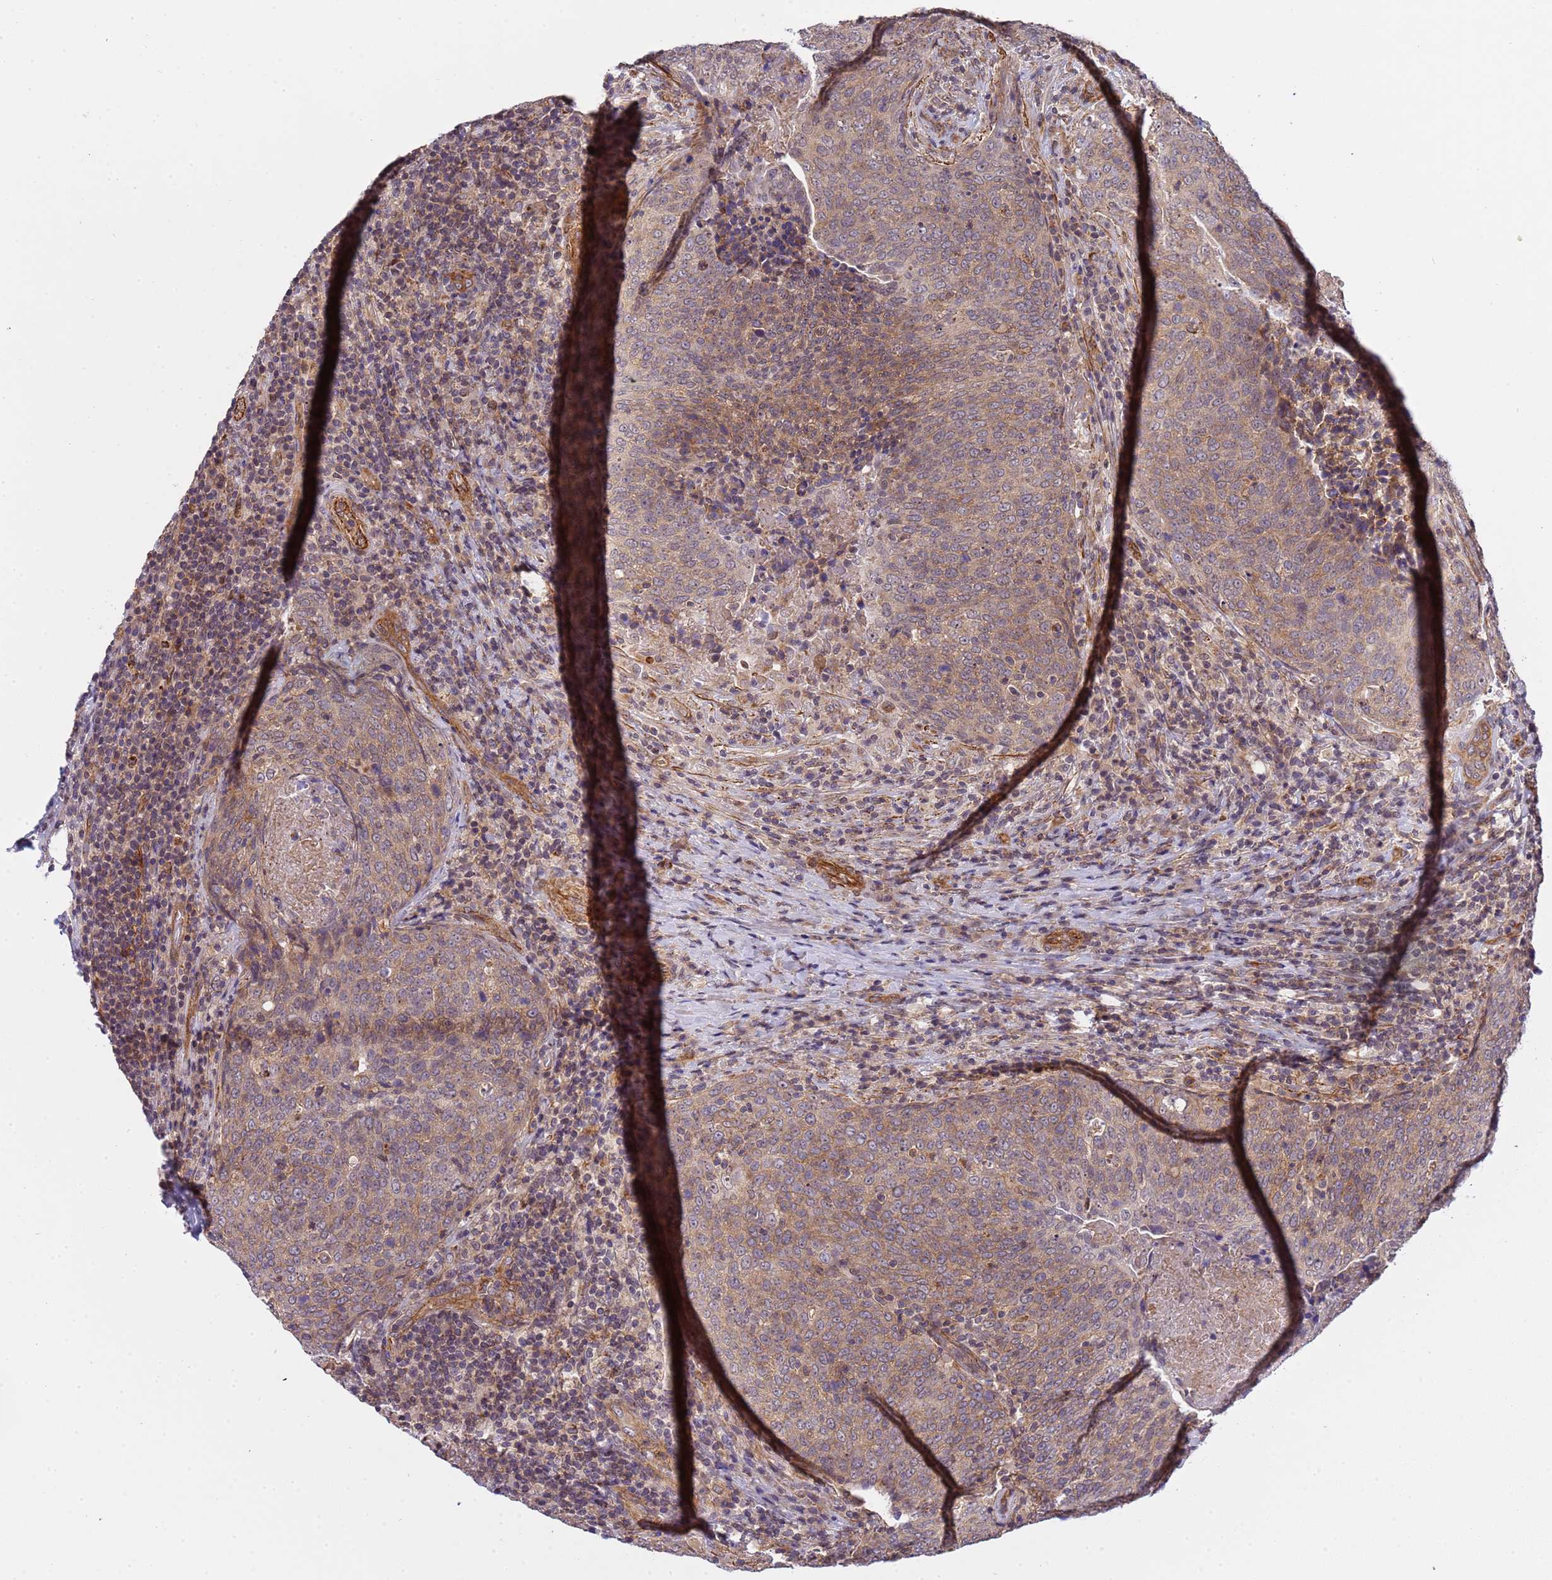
{"staining": {"intensity": "weak", "quantity": "25%-75%", "location": "cytoplasmic/membranous"}, "tissue": "head and neck cancer", "cell_type": "Tumor cells", "image_type": "cancer", "snomed": [{"axis": "morphology", "description": "Squamous cell carcinoma, NOS"}, {"axis": "morphology", "description": "Squamous cell carcinoma, metastatic, NOS"}, {"axis": "topography", "description": "Lymph node"}, {"axis": "topography", "description": "Head-Neck"}], "caption": "Immunohistochemical staining of squamous cell carcinoma (head and neck) demonstrates weak cytoplasmic/membranous protein expression in approximately 25%-75% of tumor cells.", "gene": "EMC2", "patient": {"sex": "male", "age": 62}}